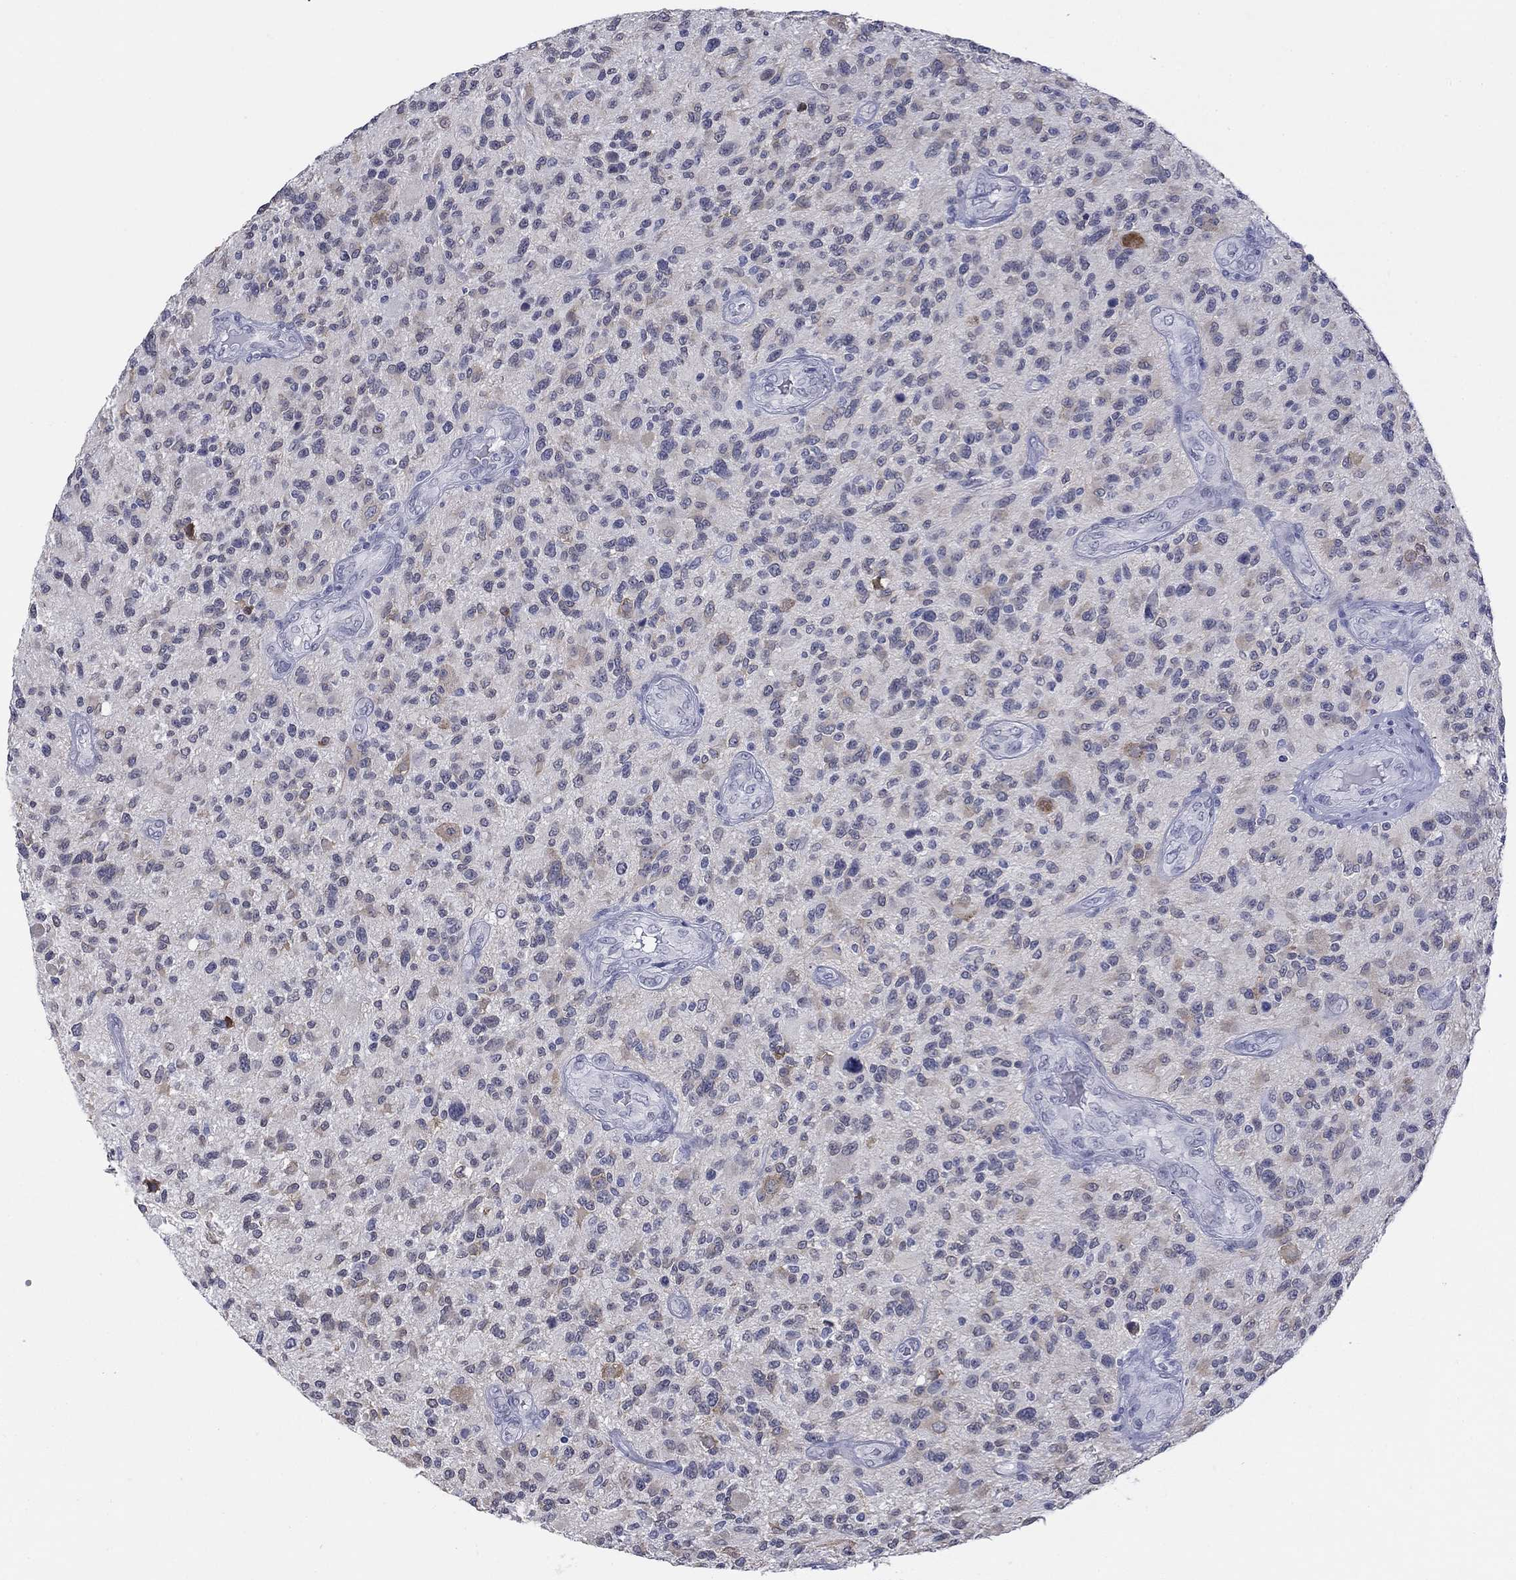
{"staining": {"intensity": "weak", "quantity": "<25%", "location": "cytoplasmic/membranous"}, "tissue": "glioma", "cell_type": "Tumor cells", "image_type": "cancer", "snomed": [{"axis": "morphology", "description": "Glioma, malignant, High grade"}, {"axis": "topography", "description": "Brain"}], "caption": "A high-resolution photomicrograph shows IHC staining of high-grade glioma (malignant), which reveals no significant staining in tumor cells.", "gene": "ECEL1", "patient": {"sex": "male", "age": 47}}